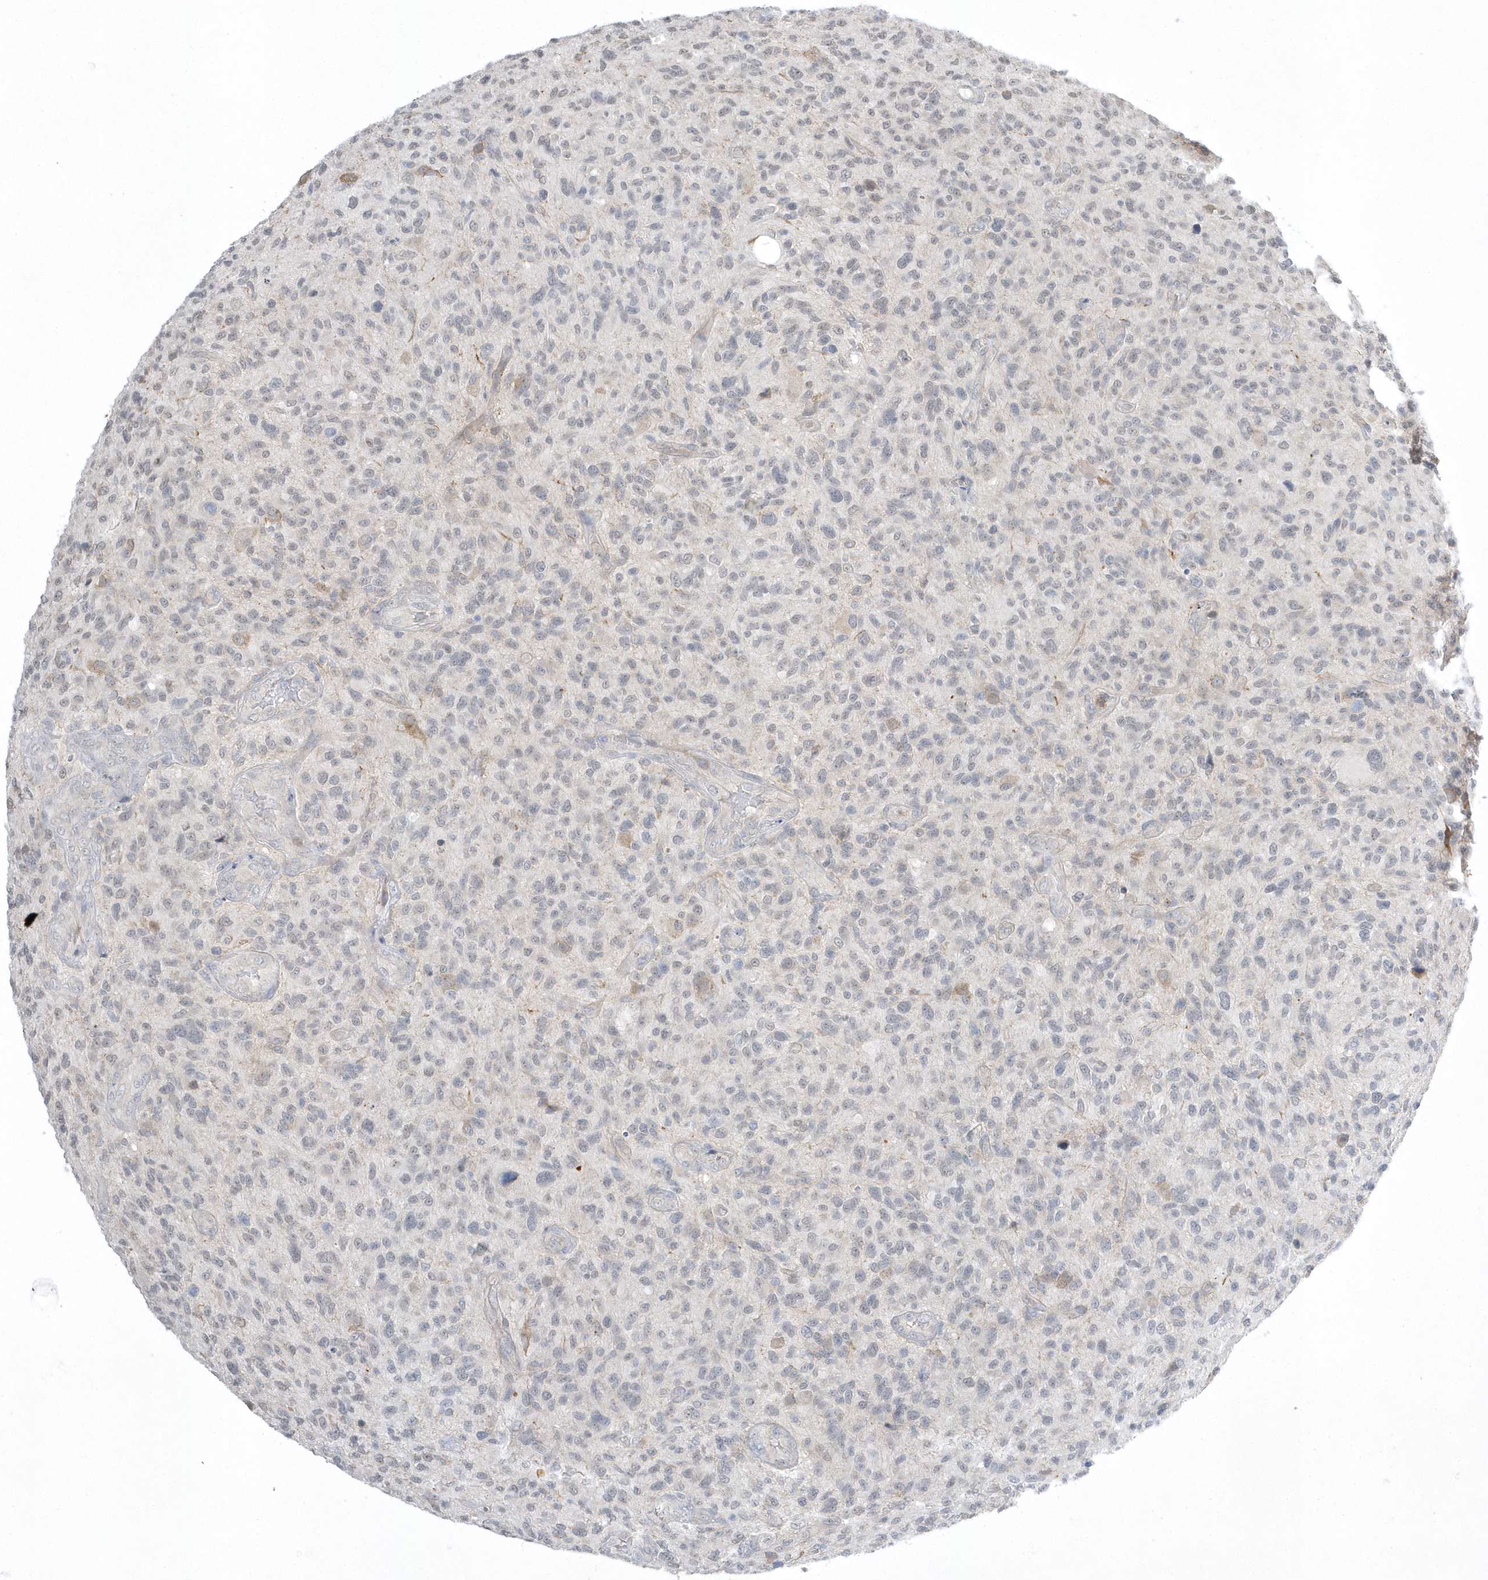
{"staining": {"intensity": "negative", "quantity": "none", "location": "none"}, "tissue": "glioma", "cell_type": "Tumor cells", "image_type": "cancer", "snomed": [{"axis": "morphology", "description": "Glioma, malignant, High grade"}, {"axis": "topography", "description": "Brain"}], "caption": "A histopathology image of glioma stained for a protein demonstrates no brown staining in tumor cells.", "gene": "ZC3H12D", "patient": {"sex": "male", "age": 47}}